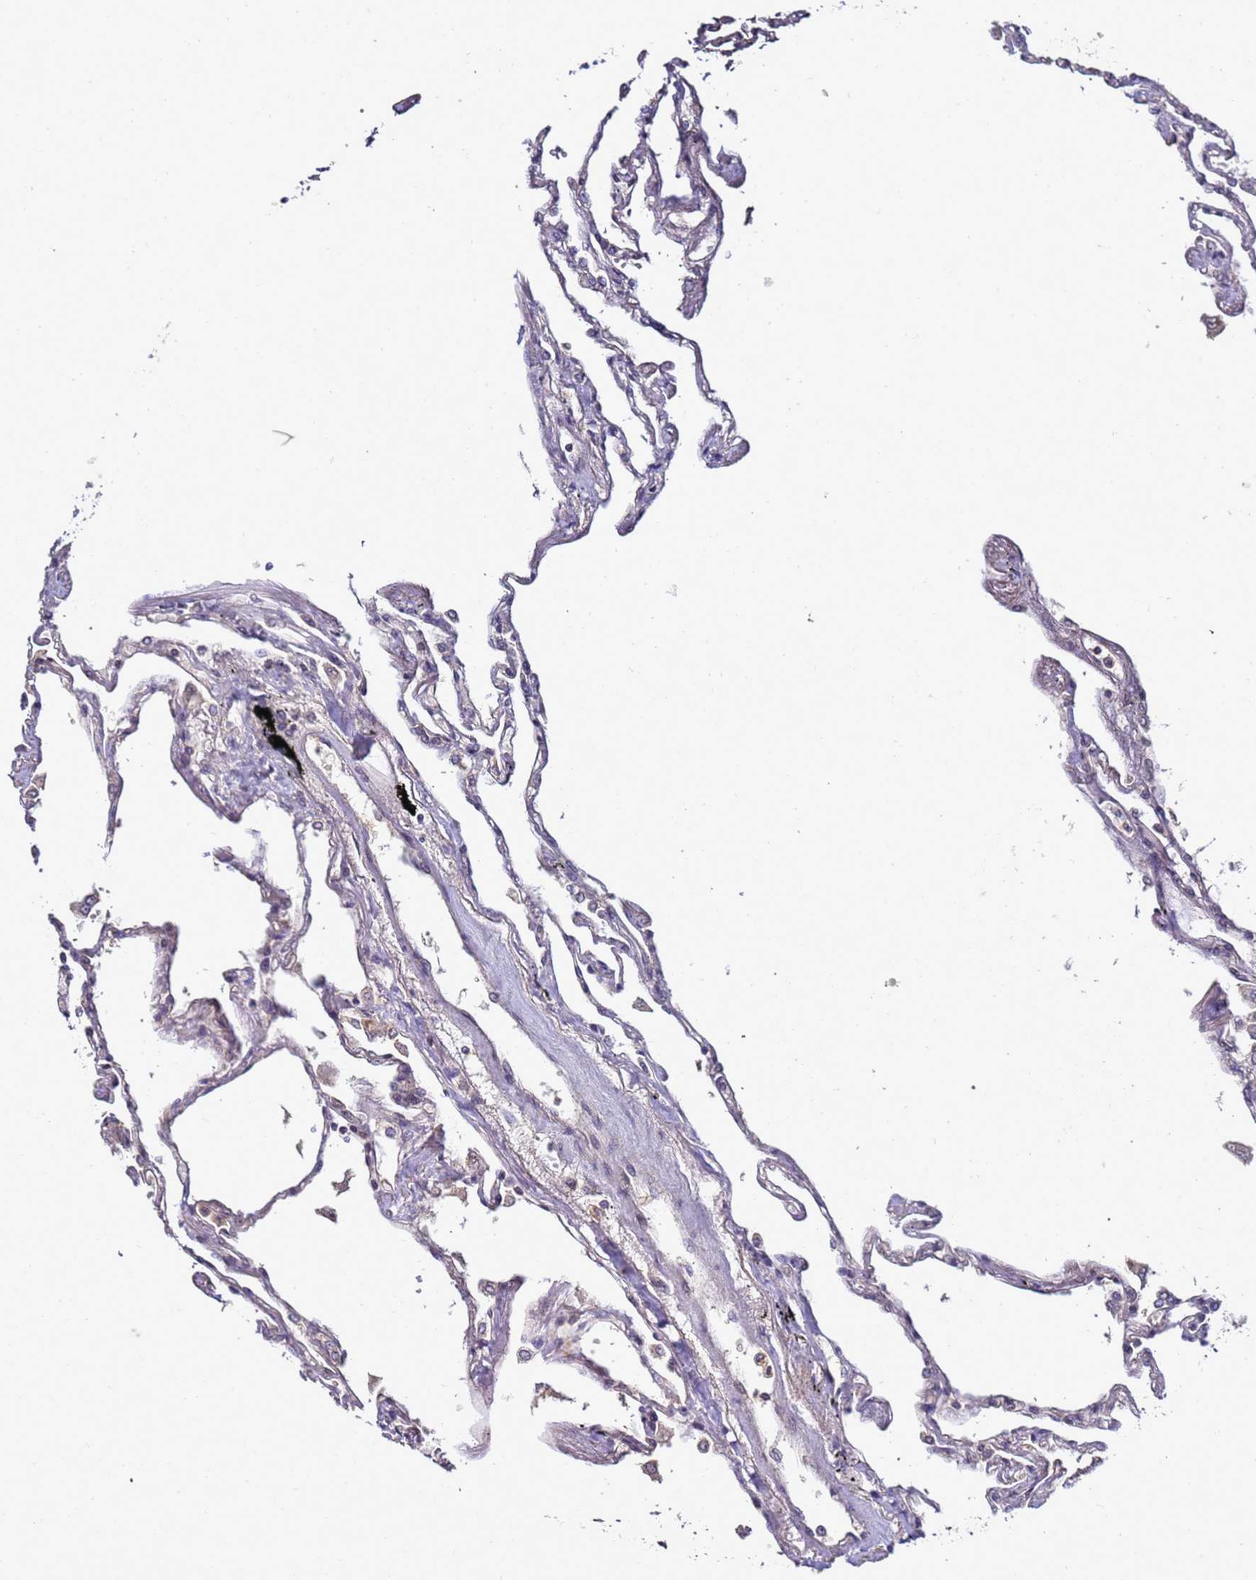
{"staining": {"intensity": "moderate", "quantity": "<25%", "location": "cytoplasmic/membranous"}, "tissue": "lung", "cell_type": "Alveolar cells", "image_type": "normal", "snomed": [{"axis": "morphology", "description": "Normal tissue, NOS"}, {"axis": "topography", "description": "Lung"}], "caption": "Protein analysis of benign lung reveals moderate cytoplasmic/membranous expression in about <25% of alveolar cells. Nuclei are stained in blue.", "gene": "ANKRD17", "patient": {"sex": "female", "age": 67}}